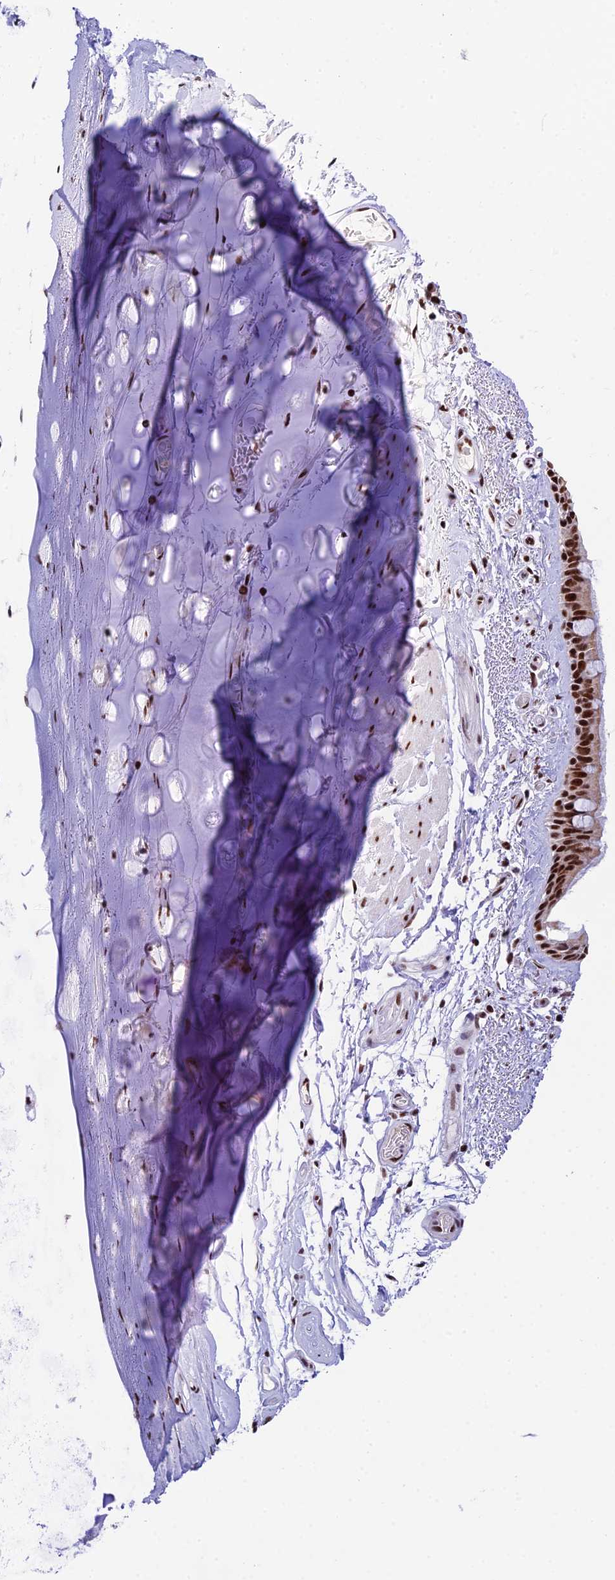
{"staining": {"intensity": "strong", "quantity": ">75%", "location": "nuclear"}, "tissue": "bronchus", "cell_type": "Respiratory epithelial cells", "image_type": "normal", "snomed": [{"axis": "morphology", "description": "Normal tissue, NOS"}, {"axis": "topography", "description": "Cartilage tissue"}], "caption": "This is an image of immunohistochemistry (IHC) staining of normal bronchus, which shows strong positivity in the nuclear of respiratory epithelial cells.", "gene": "USP22", "patient": {"sex": "male", "age": 63}}